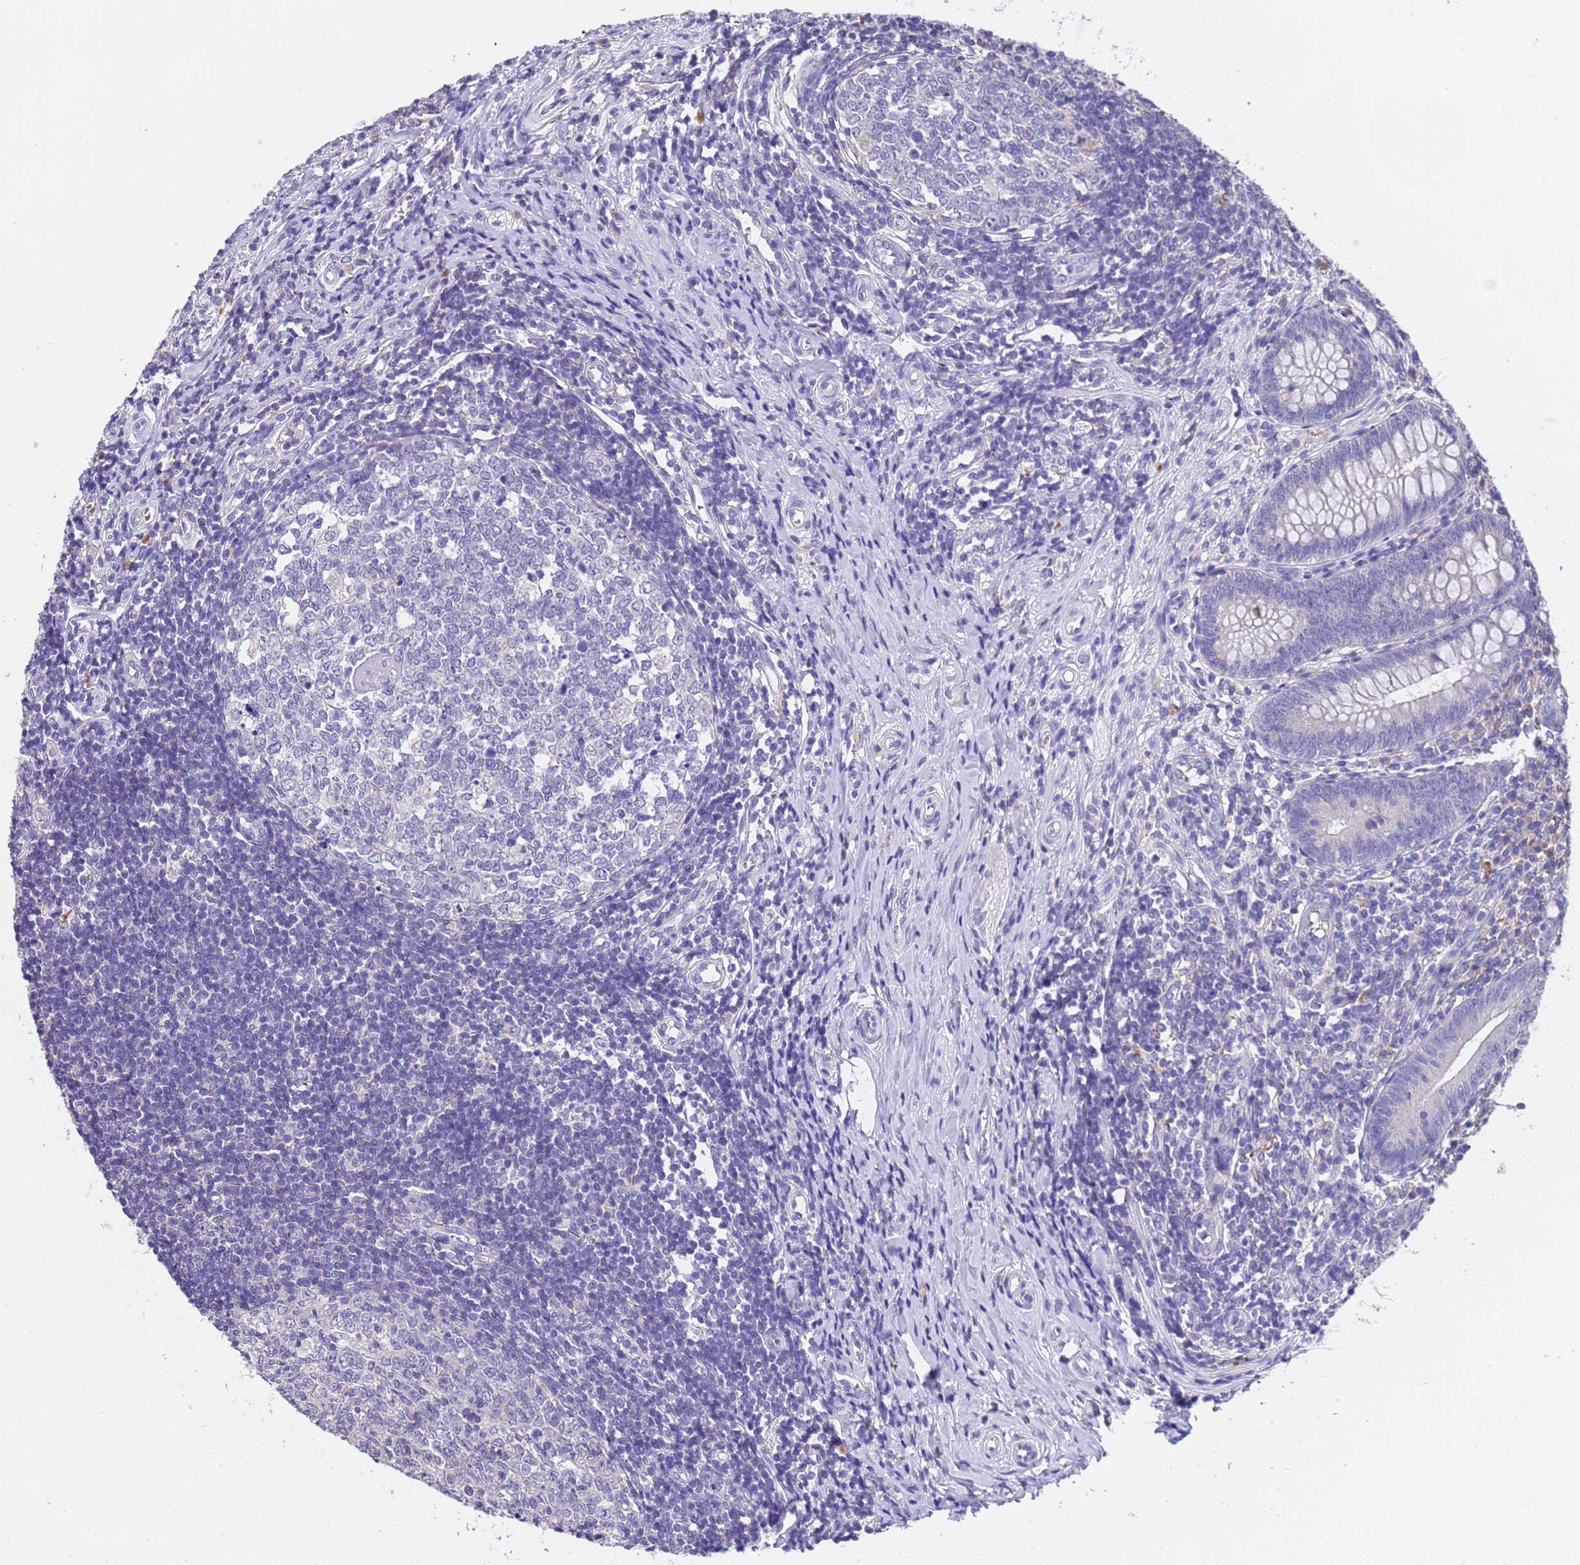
{"staining": {"intensity": "negative", "quantity": "none", "location": "none"}, "tissue": "appendix", "cell_type": "Glandular cells", "image_type": "normal", "snomed": [{"axis": "morphology", "description": "Normal tissue, NOS"}, {"axis": "topography", "description": "Appendix"}], "caption": "Immunohistochemistry of unremarkable appendix exhibits no positivity in glandular cells. The staining was performed using DAB to visualize the protein expression in brown, while the nuclei were stained in blue with hematoxylin (Magnification: 20x).", "gene": "SLC24A3", "patient": {"sex": "male", "age": 14}}